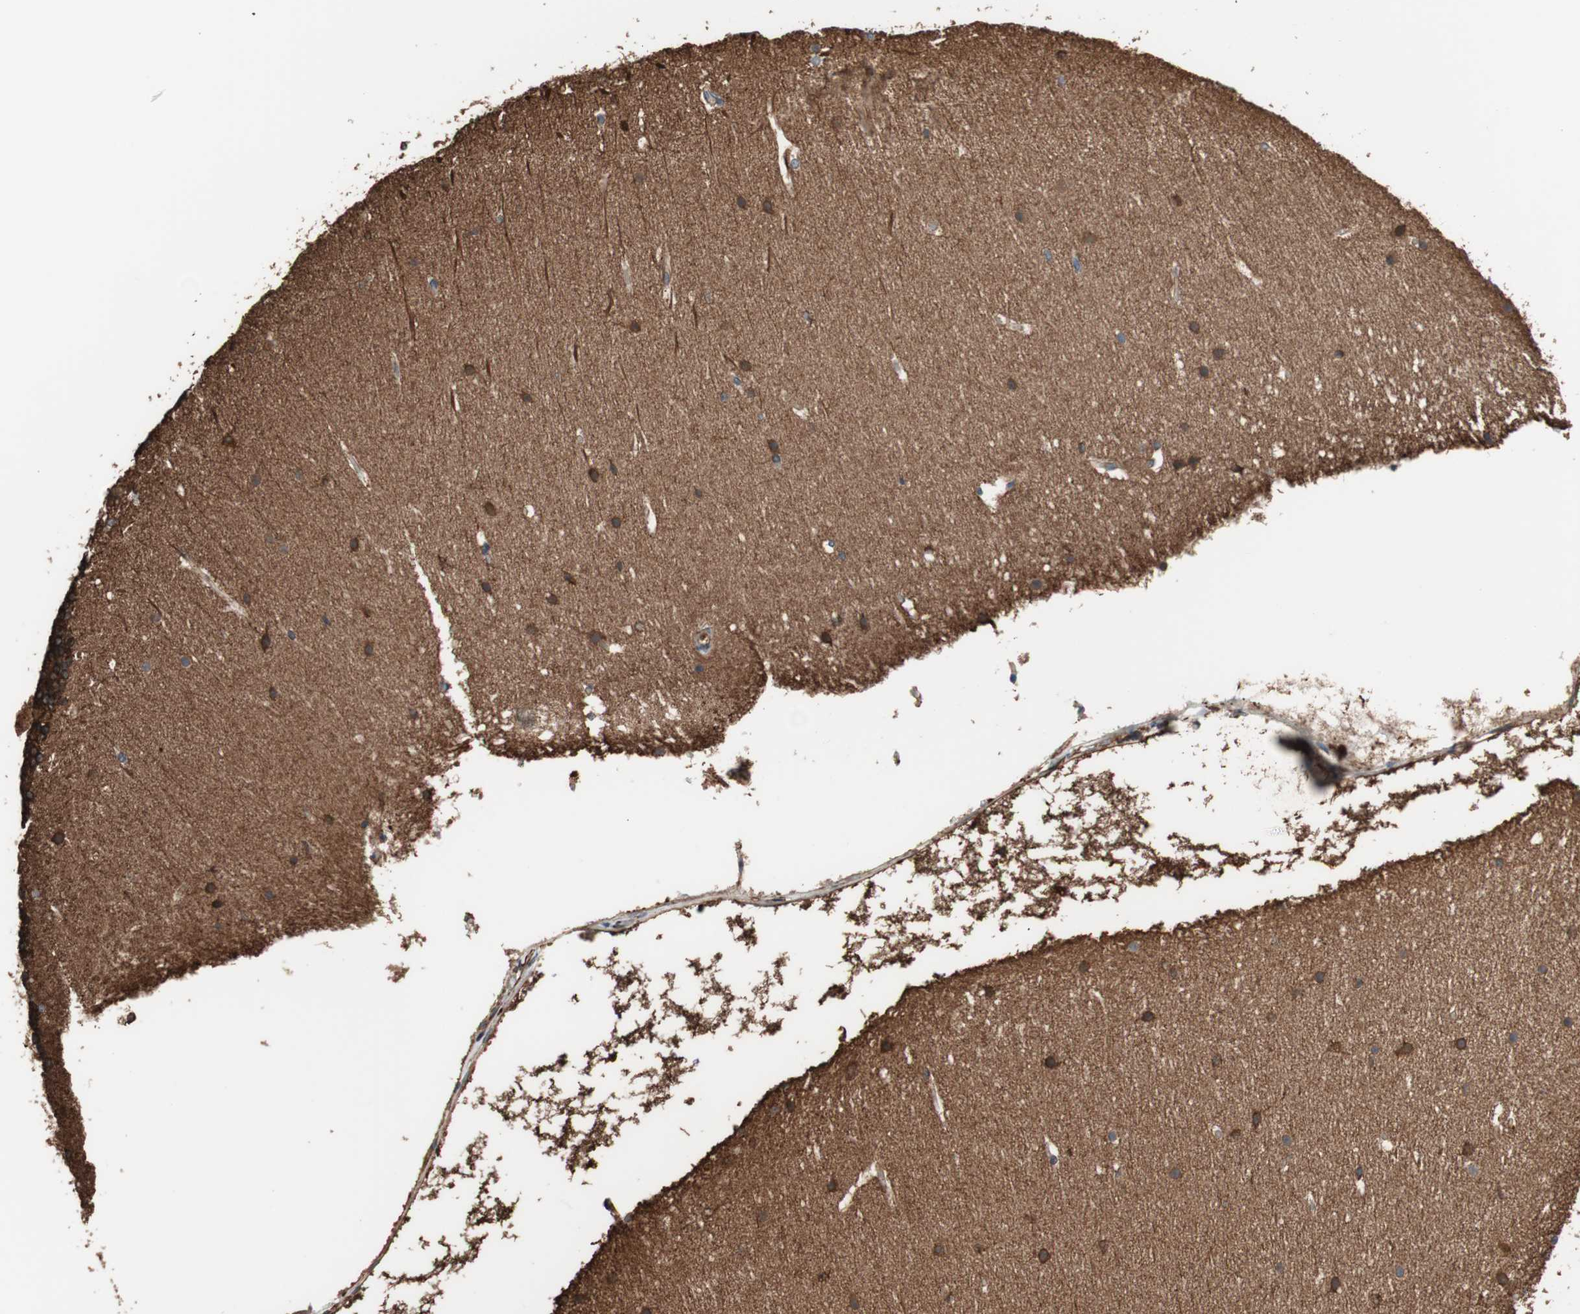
{"staining": {"intensity": "strong", "quantity": ">75%", "location": "cytoplasmic/membranous"}, "tissue": "cerebellum", "cell_type": "Cells in granular layer", "image_type": "normal", "snomed": [{"axis": "morphology", "description": "Normal tissue, NOS"}, {"axis": "topography", "description": "Cerebellum"}], "caption": "Cerebellum stained with a brown dye displays strong cytoplasmic/membranous positive positivity in approximately >75% of cells in granular layer.", "gene": "GPSM2", "patient": {"sex": "female", "age": 19}}